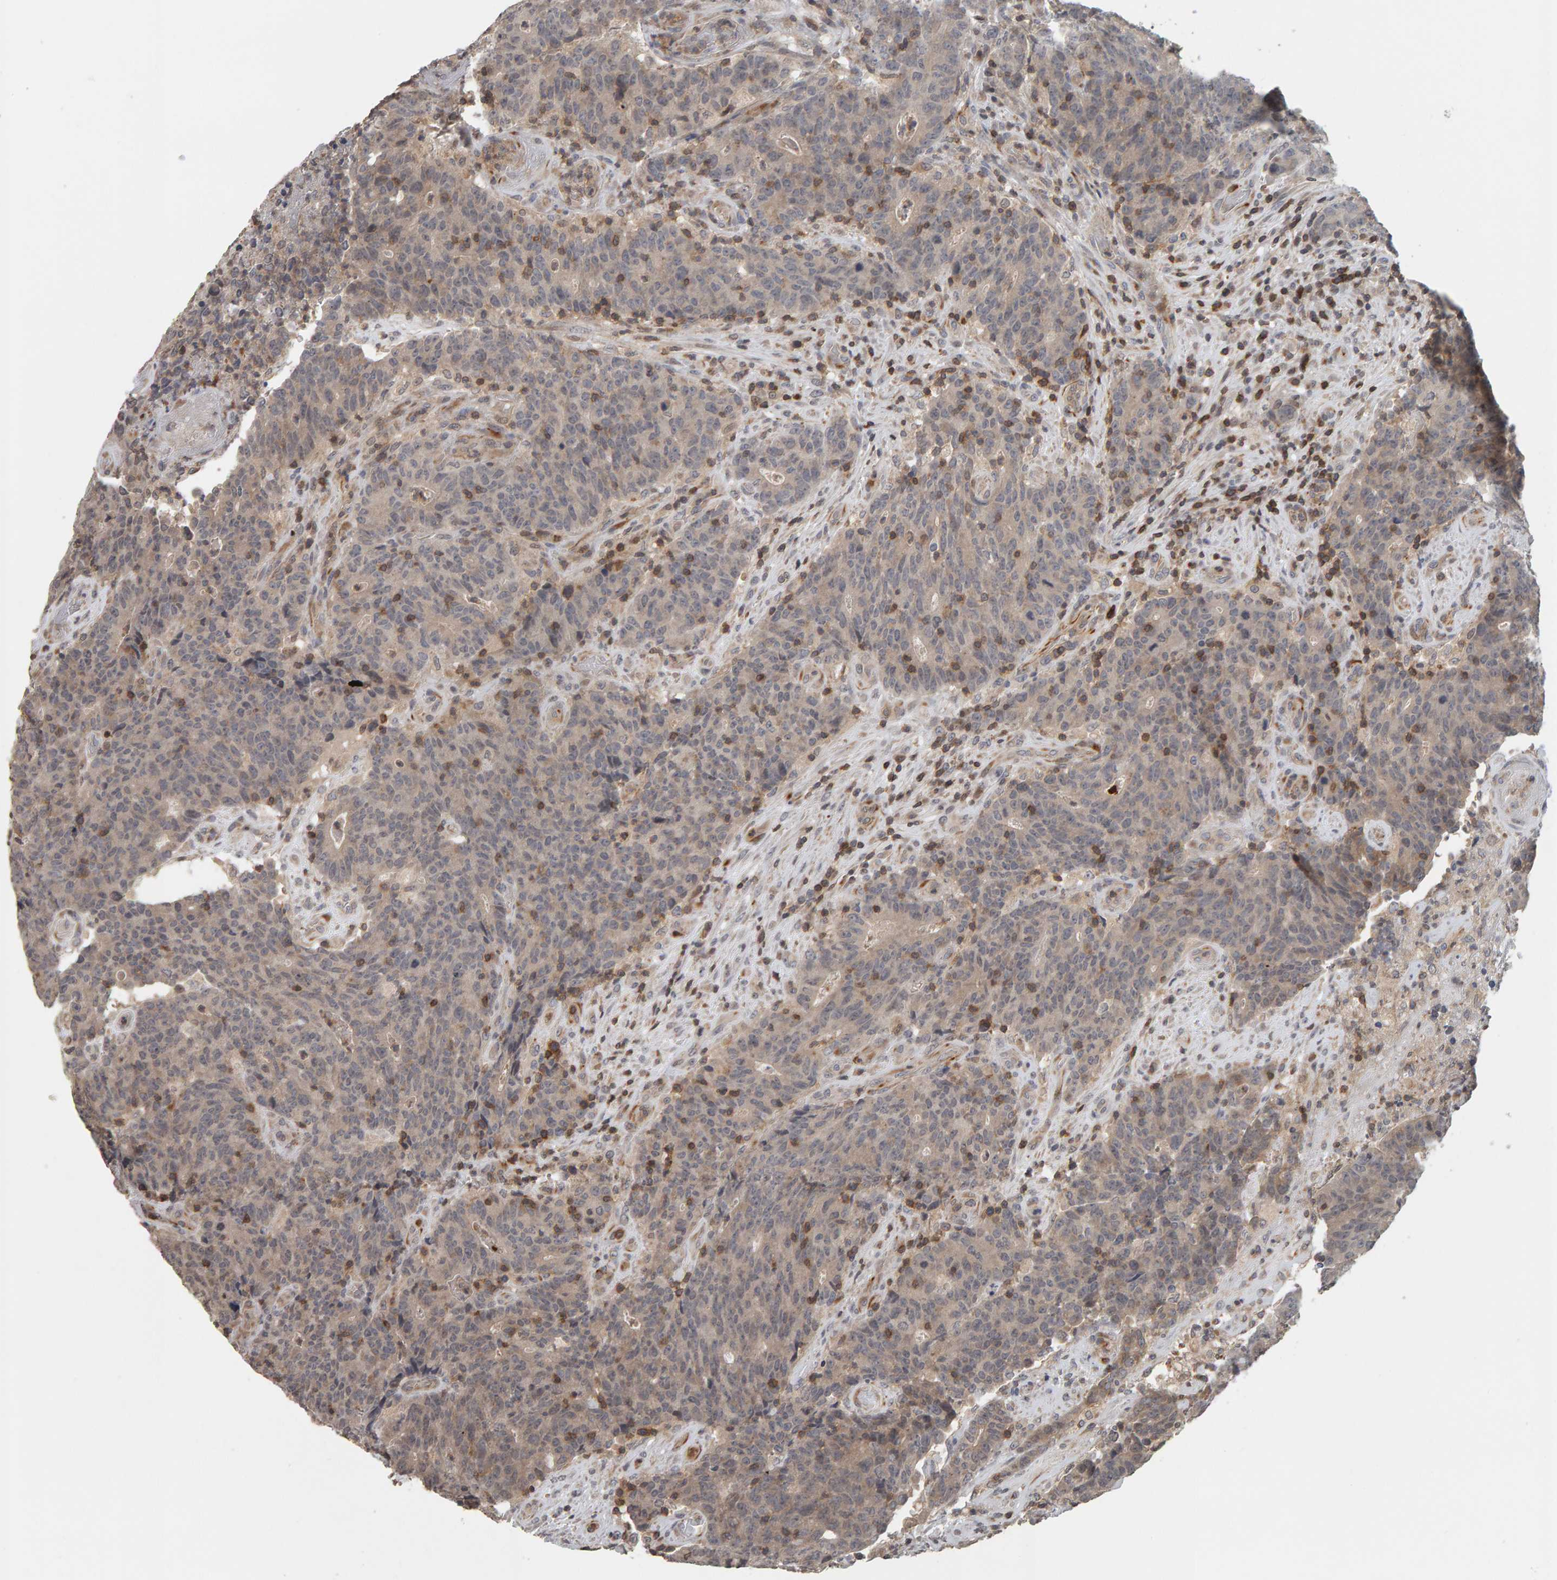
{"staining": {"intensity": "weak", "quantity": ">75%", "location": "cytoplasmic/membranous"}, "tissue": "colorectal cancer", "cell_type": "Tumor cells", "image_type": "cancer", "snomed": [{"axis": "morphology", "description": "Normal tissue, NOS"}, {"axis": "morphology", "description": "Adenocarcinoma, NOS"}, {"axis": "topography", "description": "Colon"}], "caption": "Weak cytoplasmic/membranous staining for a protein is seen in approximately >75% of tumor cells of colorectal cancer using immunohistochemistry (IHC).", "gene": "TEFM", "patient": {"sex": "female", "age": 75}}